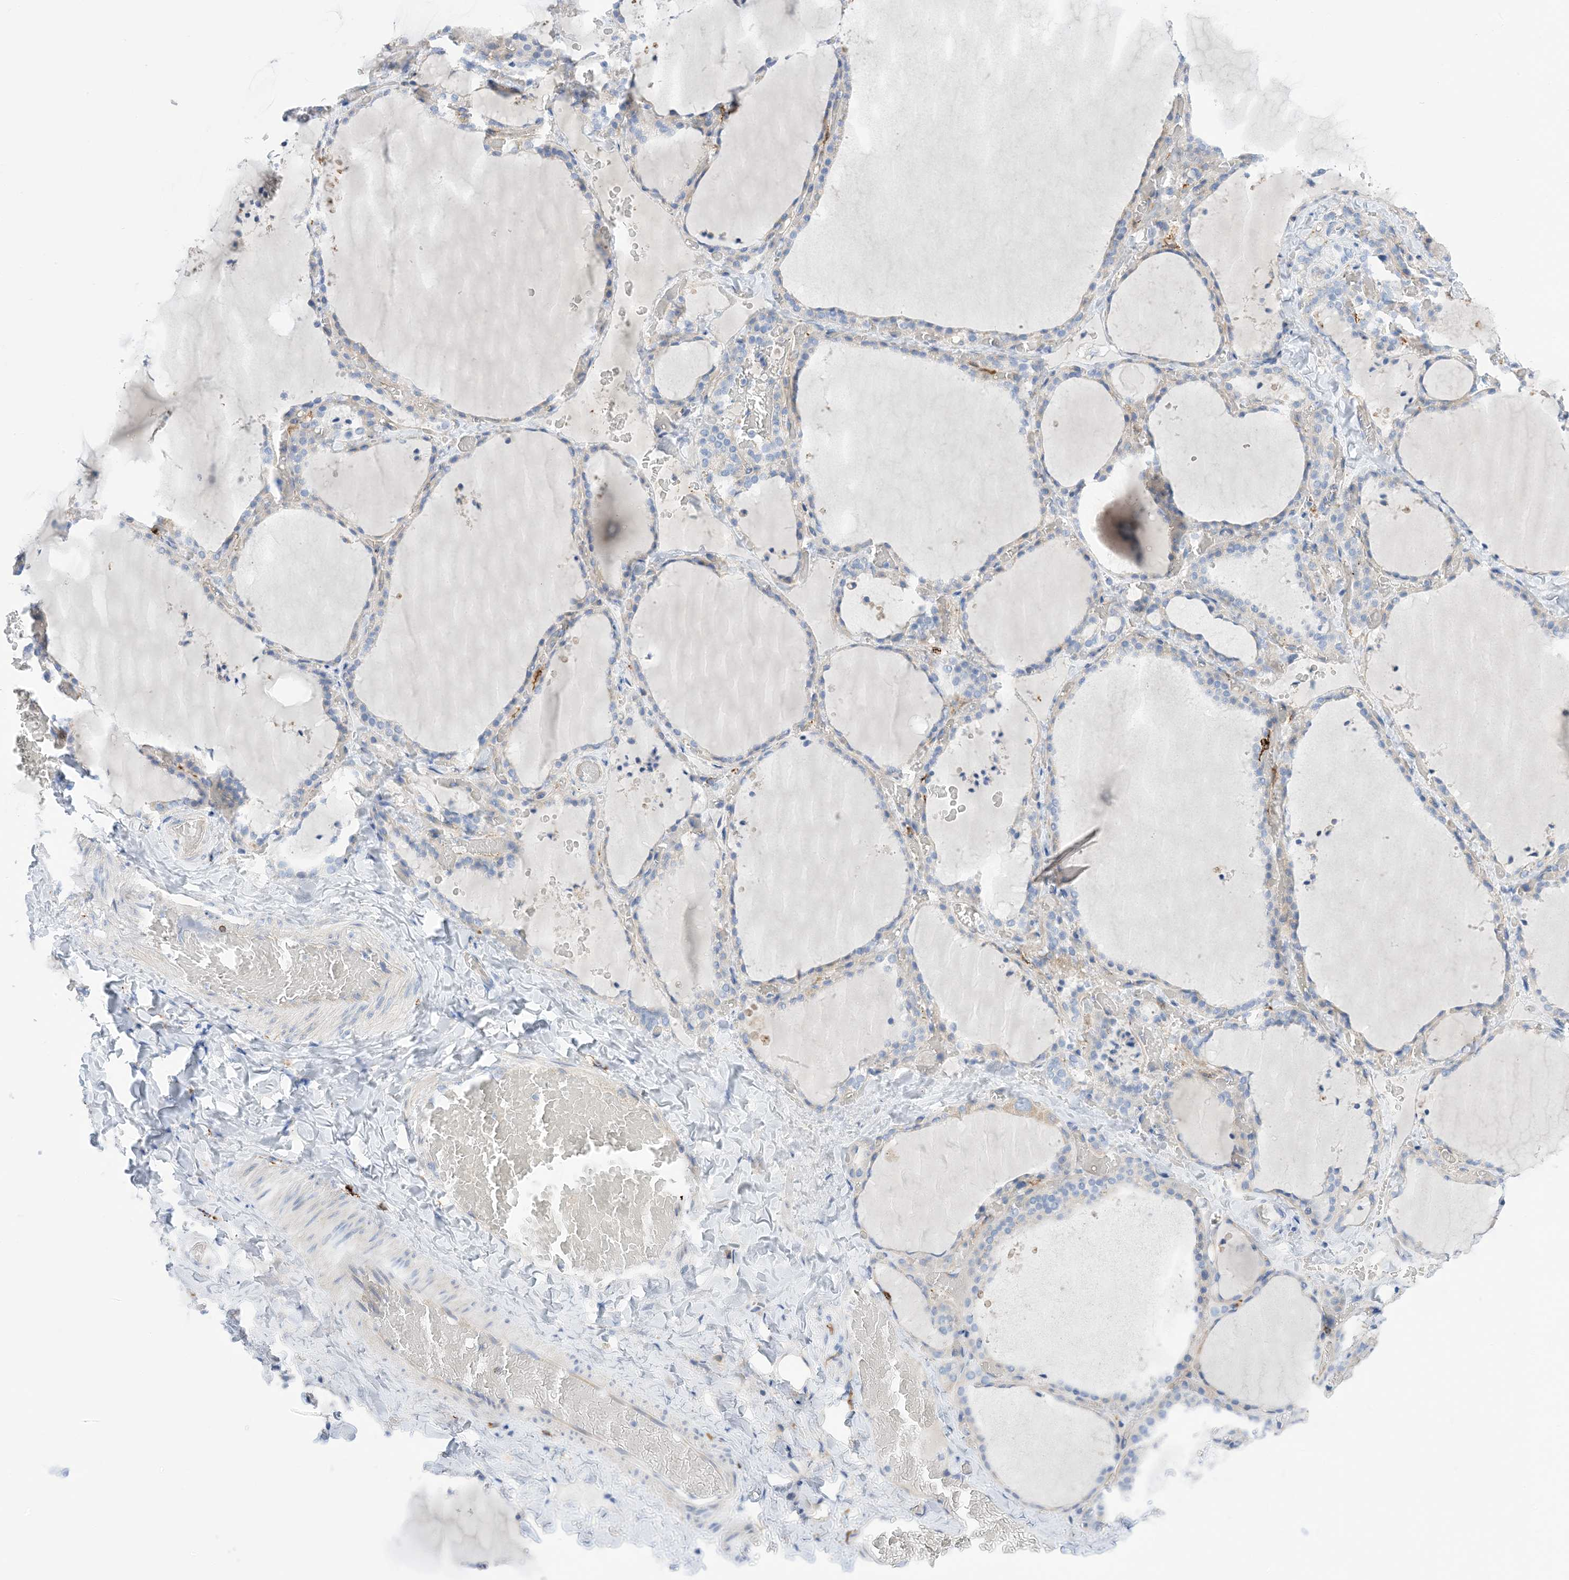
{"staining": {"intensity": "negative", "quantity": "none", "location": "none"}, "tissue": "thyroid gland", "cell_type": "Glandular cells", "image_type": "normal", "snomed": [{"axis": "morphology", "description": "Normal tissue, NOS"}, {"axis": "topography", "description": "Thyroid gland"}], "caption": "Thyroid gland stained for a protein using immunohistochemistry reveals no expression glandular cells.", "gene": "DPH3", "patient": {"sex": "female", "age": 22}}